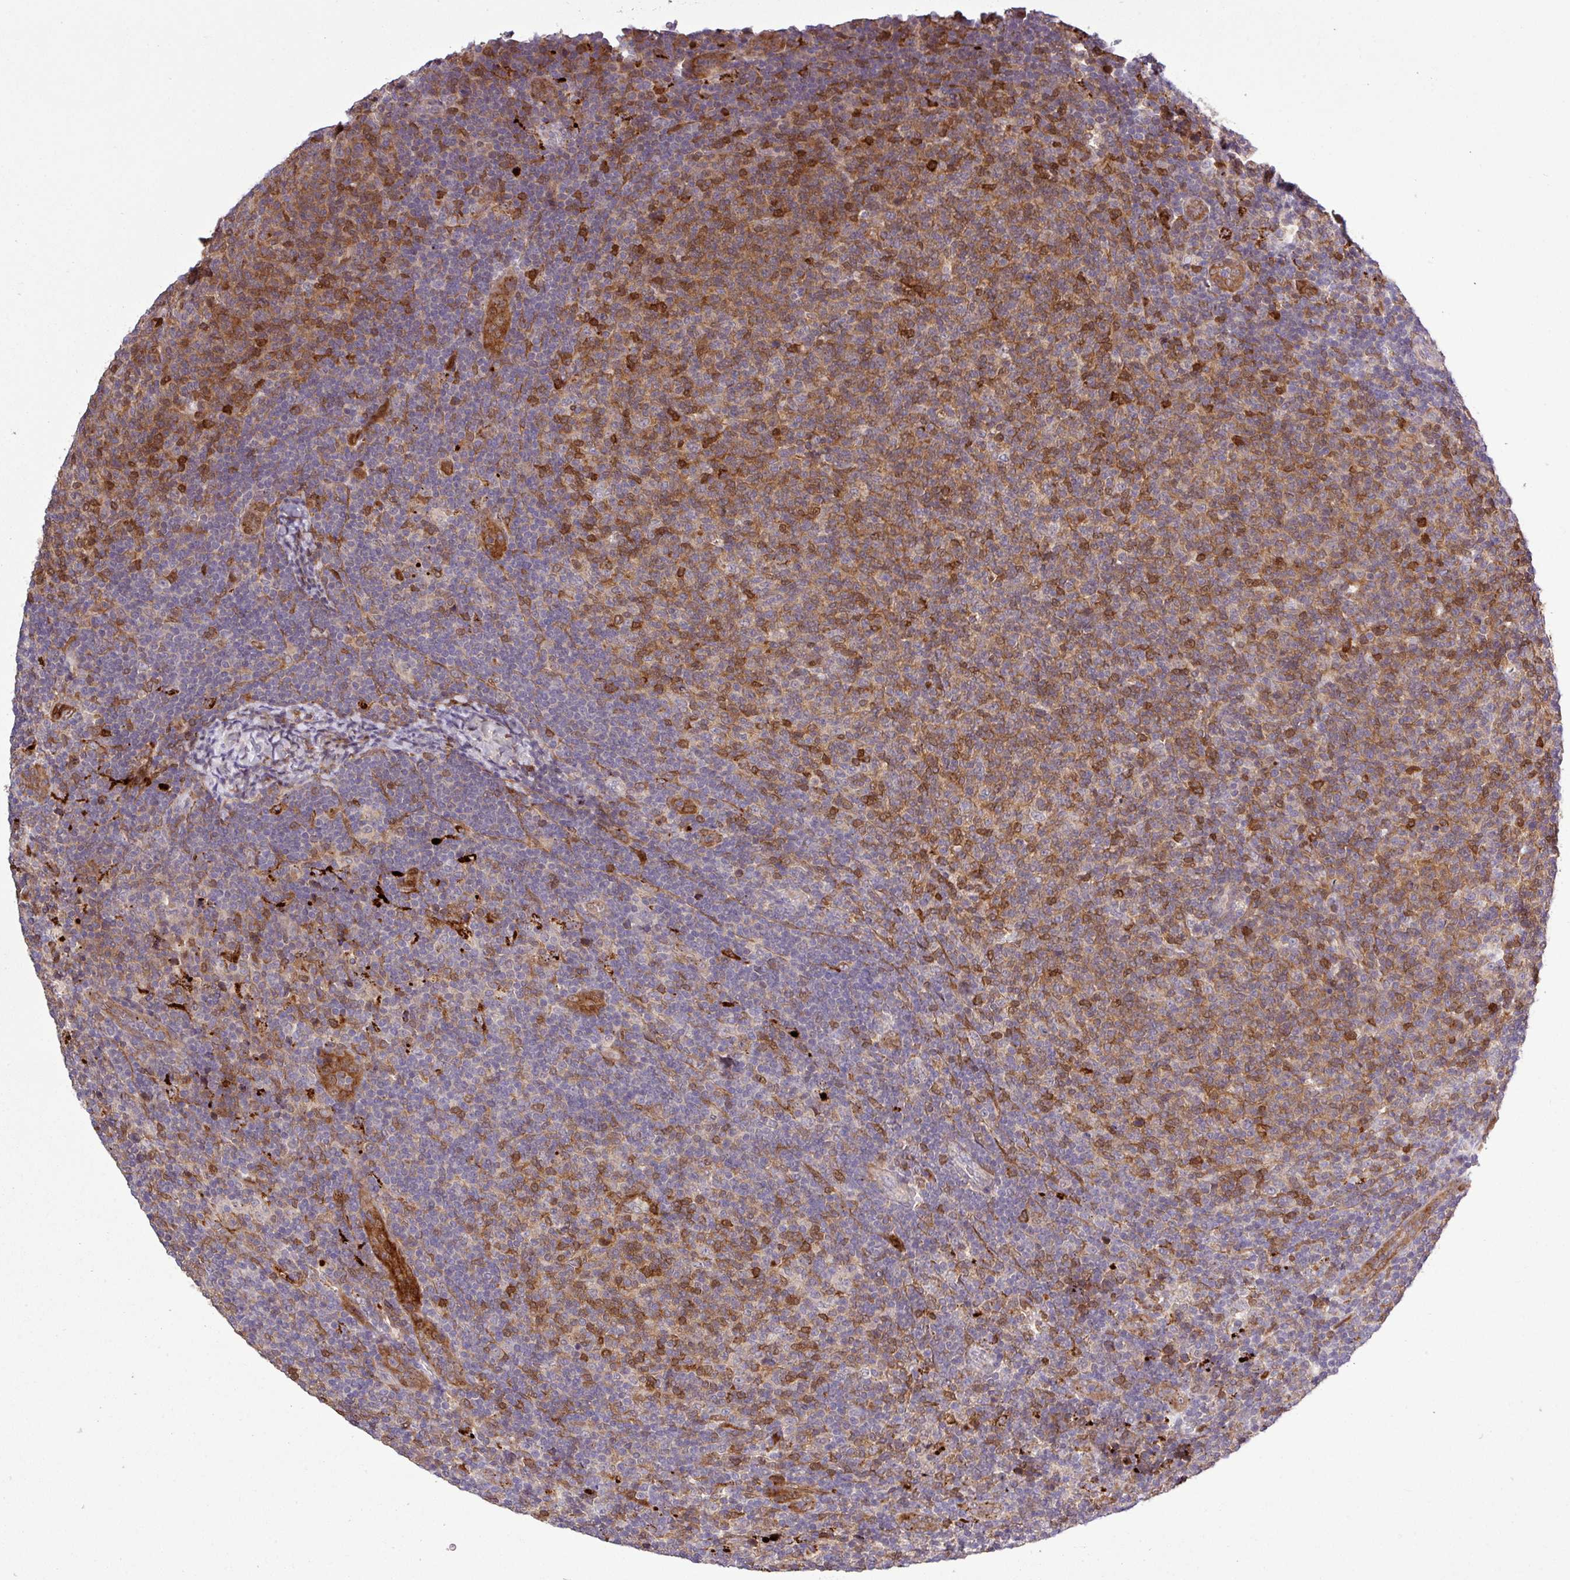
{"staining": {"intensity": "moderate", "quantity": "25%-75%", "location": "cytoplasmic/membranous"}, "tissue": "lymphoma", "cell_type": "Tumor cells", "image_type": "cancer", "snomed": [{"axis": "morphology", "description": "Malignant lymphoma, non-Hodgkin's type, Low grade"}, {"axis": "topography", "description": "Lymph node"}], "caption": "Immunohistochemistry staining of lymphoma, which reveals medium levels of moderate cytoplasmic/membranous positivity in approximately 25%-75% of tumor cells indicating moderate cytoplasmic/membranous protein positivity. The staining was performed using DAB (brown) for protein detection and nuclei were counterstained in hematoxylin (blue).", "gene": "CARHSP1", "patient": {"sex": "male", "age": 66}}